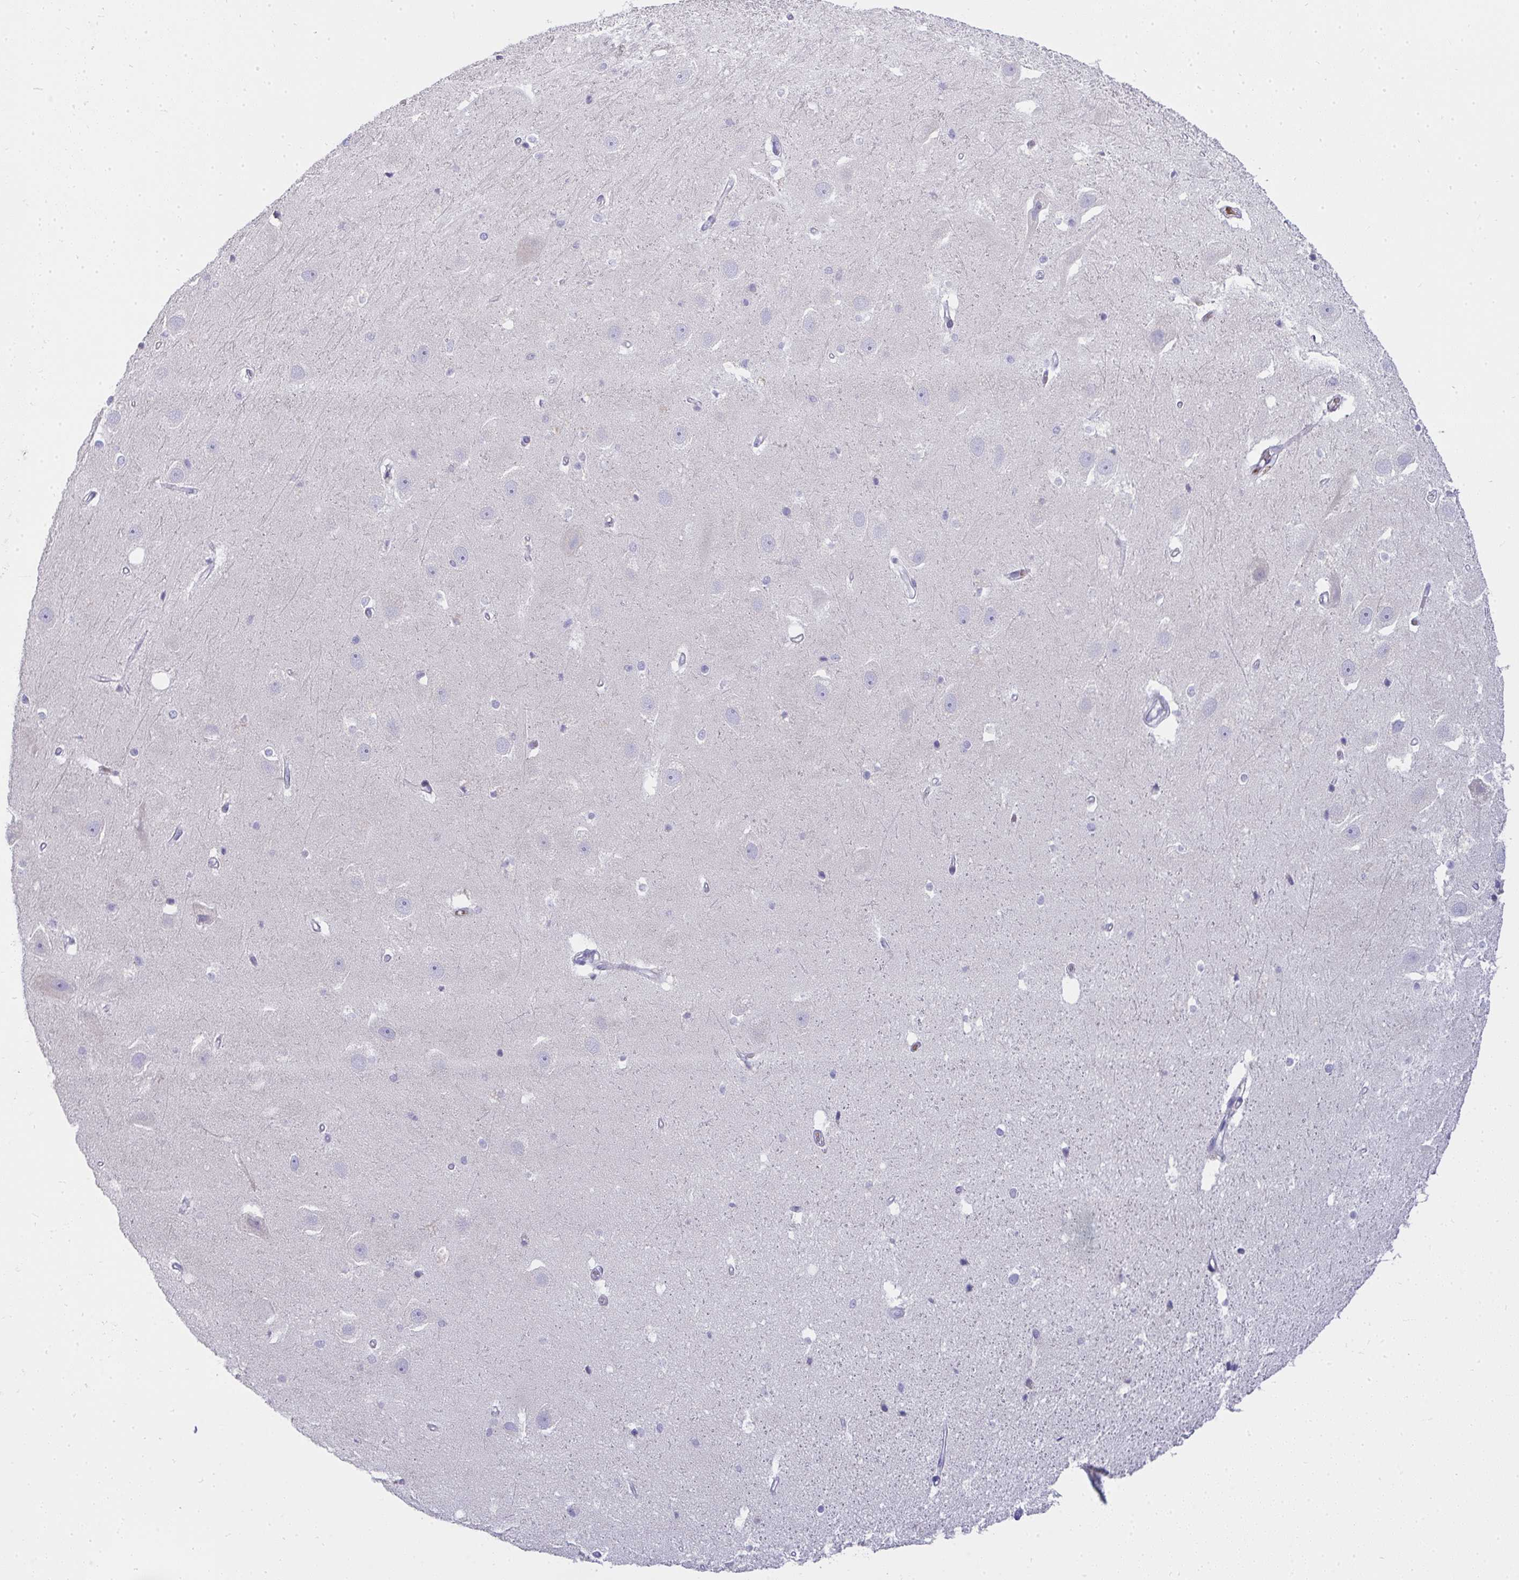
{"staining": {"intensity": "negative", "quantity": "none", "location": "none"}, "tissue": "hippocampus", "cell_type": "Glial cells", "image_type": "normal", "snomed": [{"axis": "morphology", "description": "Normal tissue, NOS"}, {"axis": "topography", "description": "Hippocampus"}], "caption": "An immunohistochemistry image of benign hippocampus is shown. There is no staining in glial cells of hippocampus. (IHC, brightfield microscopy, high magnification).", "gene": "ZNF182", "patient": {"sex": "male", "age": 63}}